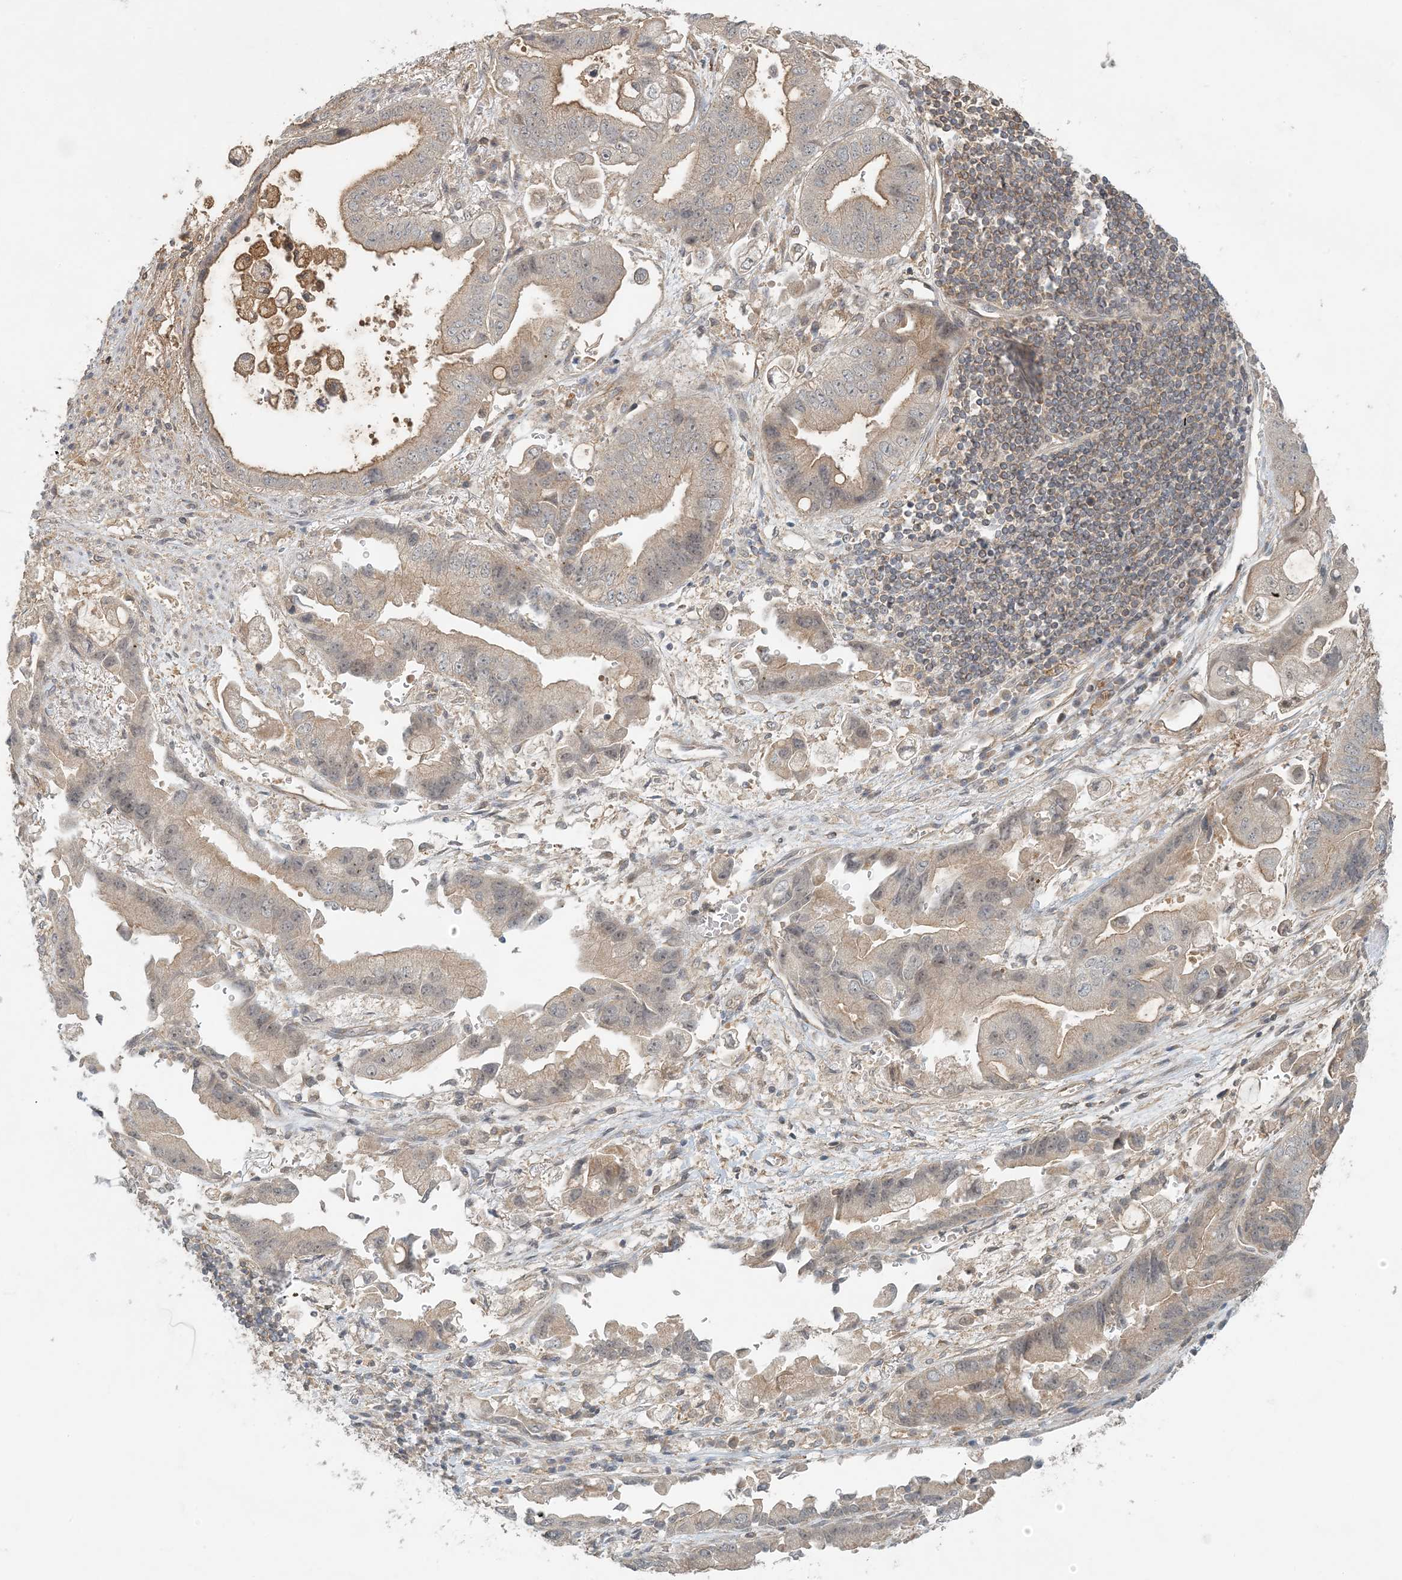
{"staining": {"intensity": "moderate", "quantity": "<25%", "location": "cytoplasmic/membranous"}, "tissue": "stomach cancer", "cell_type": "Tumor cells", "image_type": "cancer", "snomed": [{"axis": "morphology", "description": "Adenocarcinoma, NOS"}, {"axis": "topography", "description": "Stomach"}], "caption": "Immunohistochemistry (IHC) staining of stomach cancer, which displays low levels of moderate cytoplasmic/membranous staining in about <25% of tumor cells indicating moderate cytoplasmic/membranous protein positivity. The staining was performed using DAB (brown) for protein detection and nuclei were counterstained in hematoxylin (blue).", "gene": "OBI1", "patient": {"sex": "male", "age": 62}}